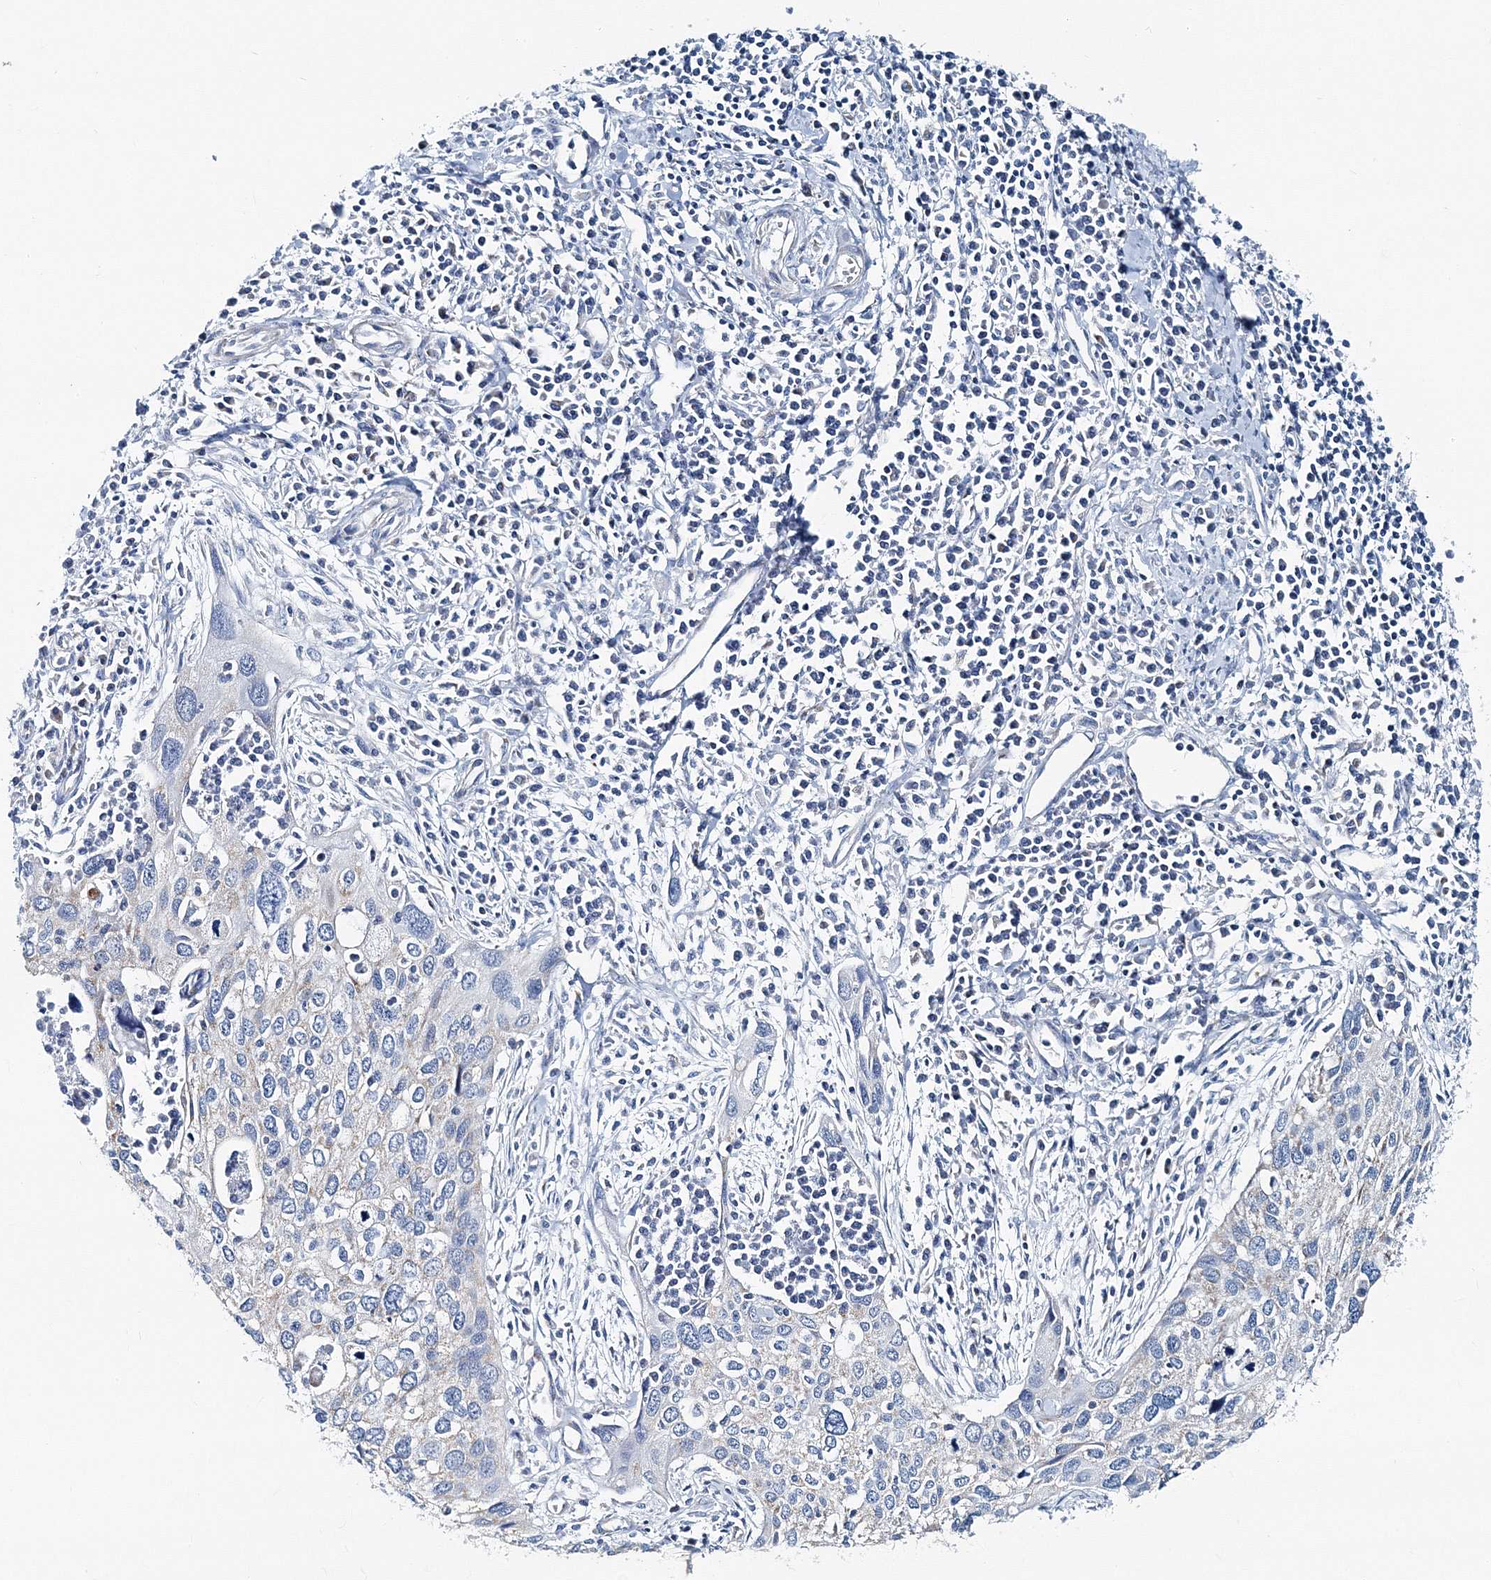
{"staining": {"intensity": "negative", "quantity": "none", "location": "none"}, "tissue": "cervical cancer", "cell_type": "Tumor cells", "image_type": "cancer", "snomed": [{"axis": "morphology", "description": "Squamous cell carcinoma, NOS"}, {"axis": "topography", "description": "Cervix"}], "caption": "This is an immunohistochemistry image of human cervical cancer (squamous cell carcinoma). There is no staining in tumor cells.", "gene": "GABARAPL2", "patient": {"sex": "female", "age": 55}}